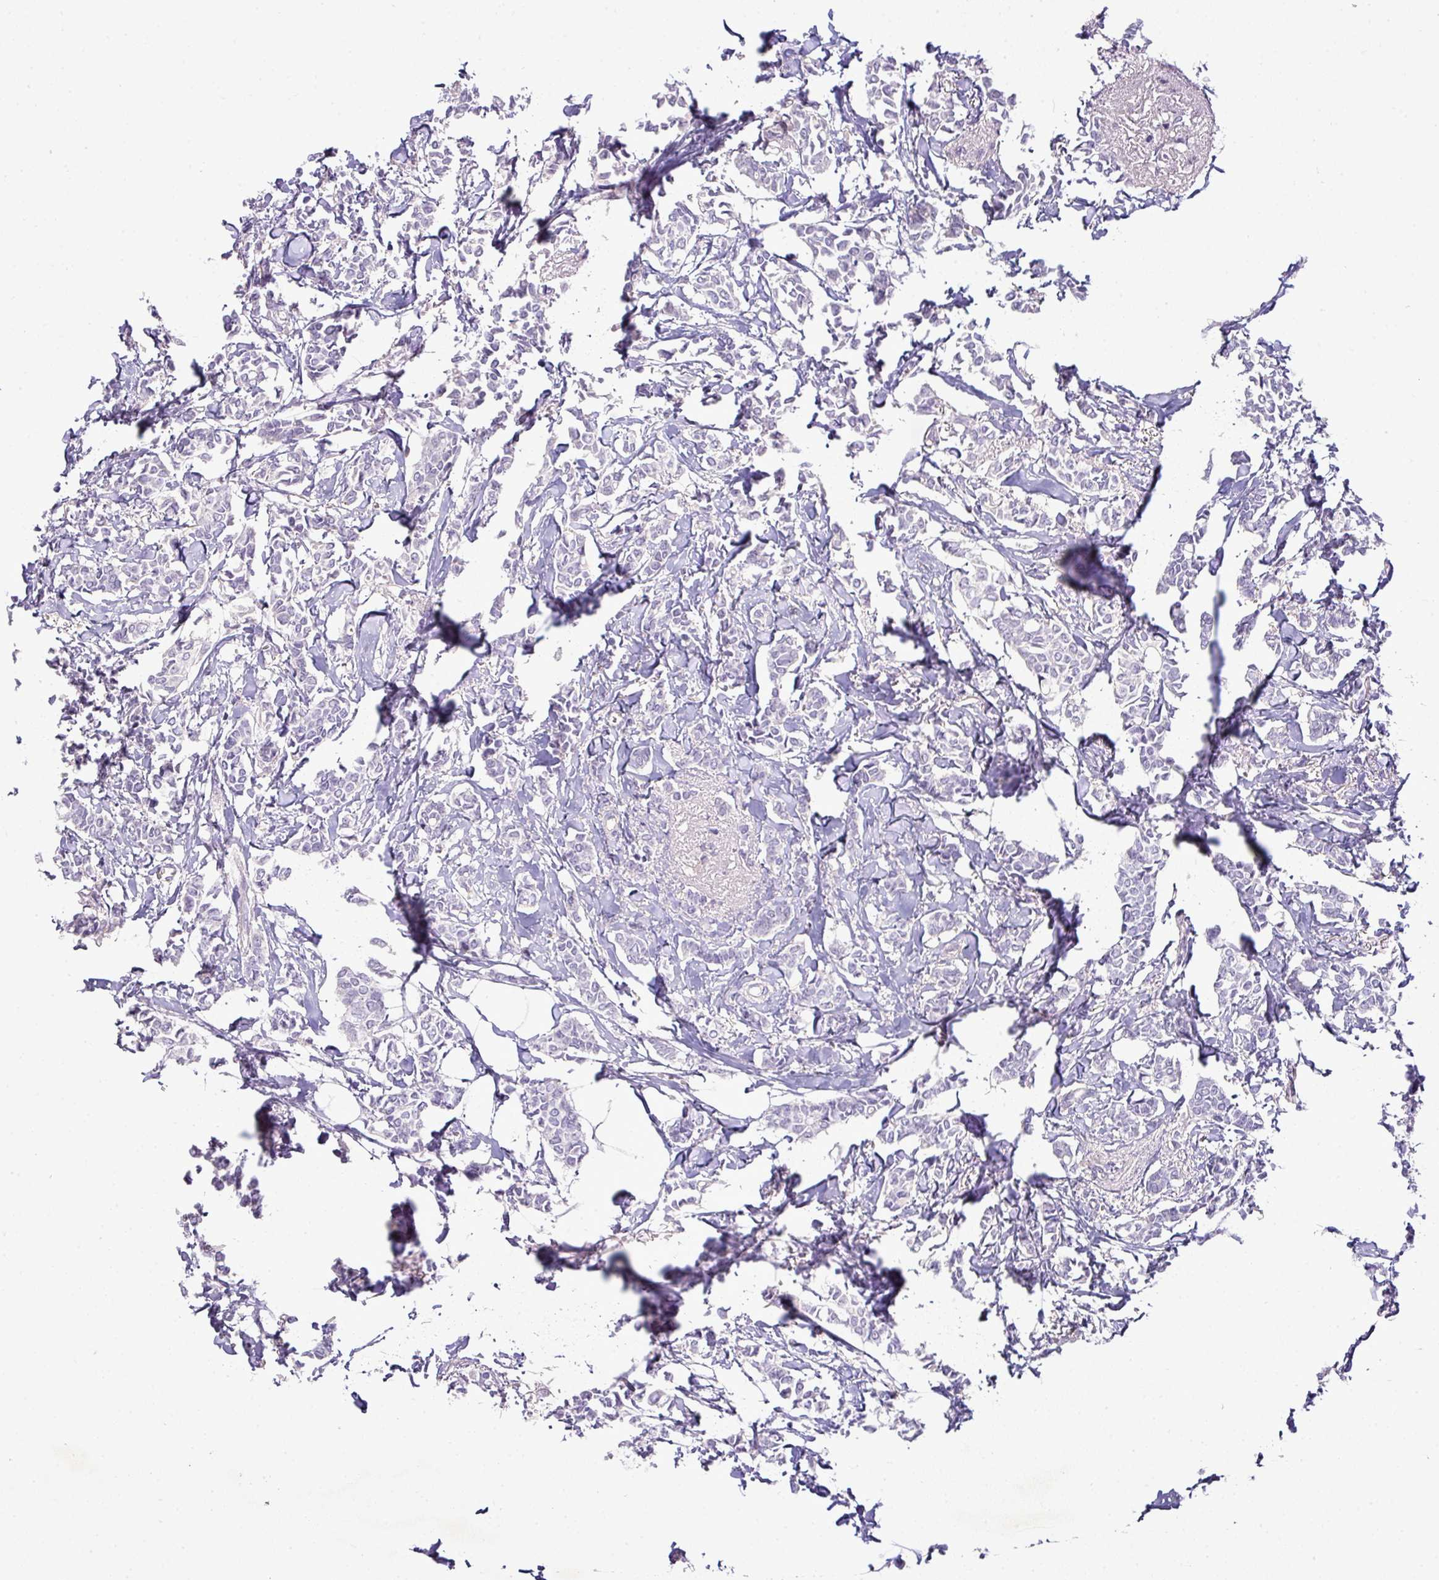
{"staining": {"intensity": "negative", "quantity": "none", "location": "none"}, "tissue": "breast cancer", "cell_type": "Tumor cells", "image_type": "cancer", "snomed": [{"axis": "morphology", "description": "Duct carcinoma"}, {"axis": "topography", "description": "Breast"}], "caption": "Tumor cells are negative for brown protein staining in infiltrating ductal carcinoma (breast).", "gene": "HBEGF", "patient": {"sex": "female", "age": 41}}